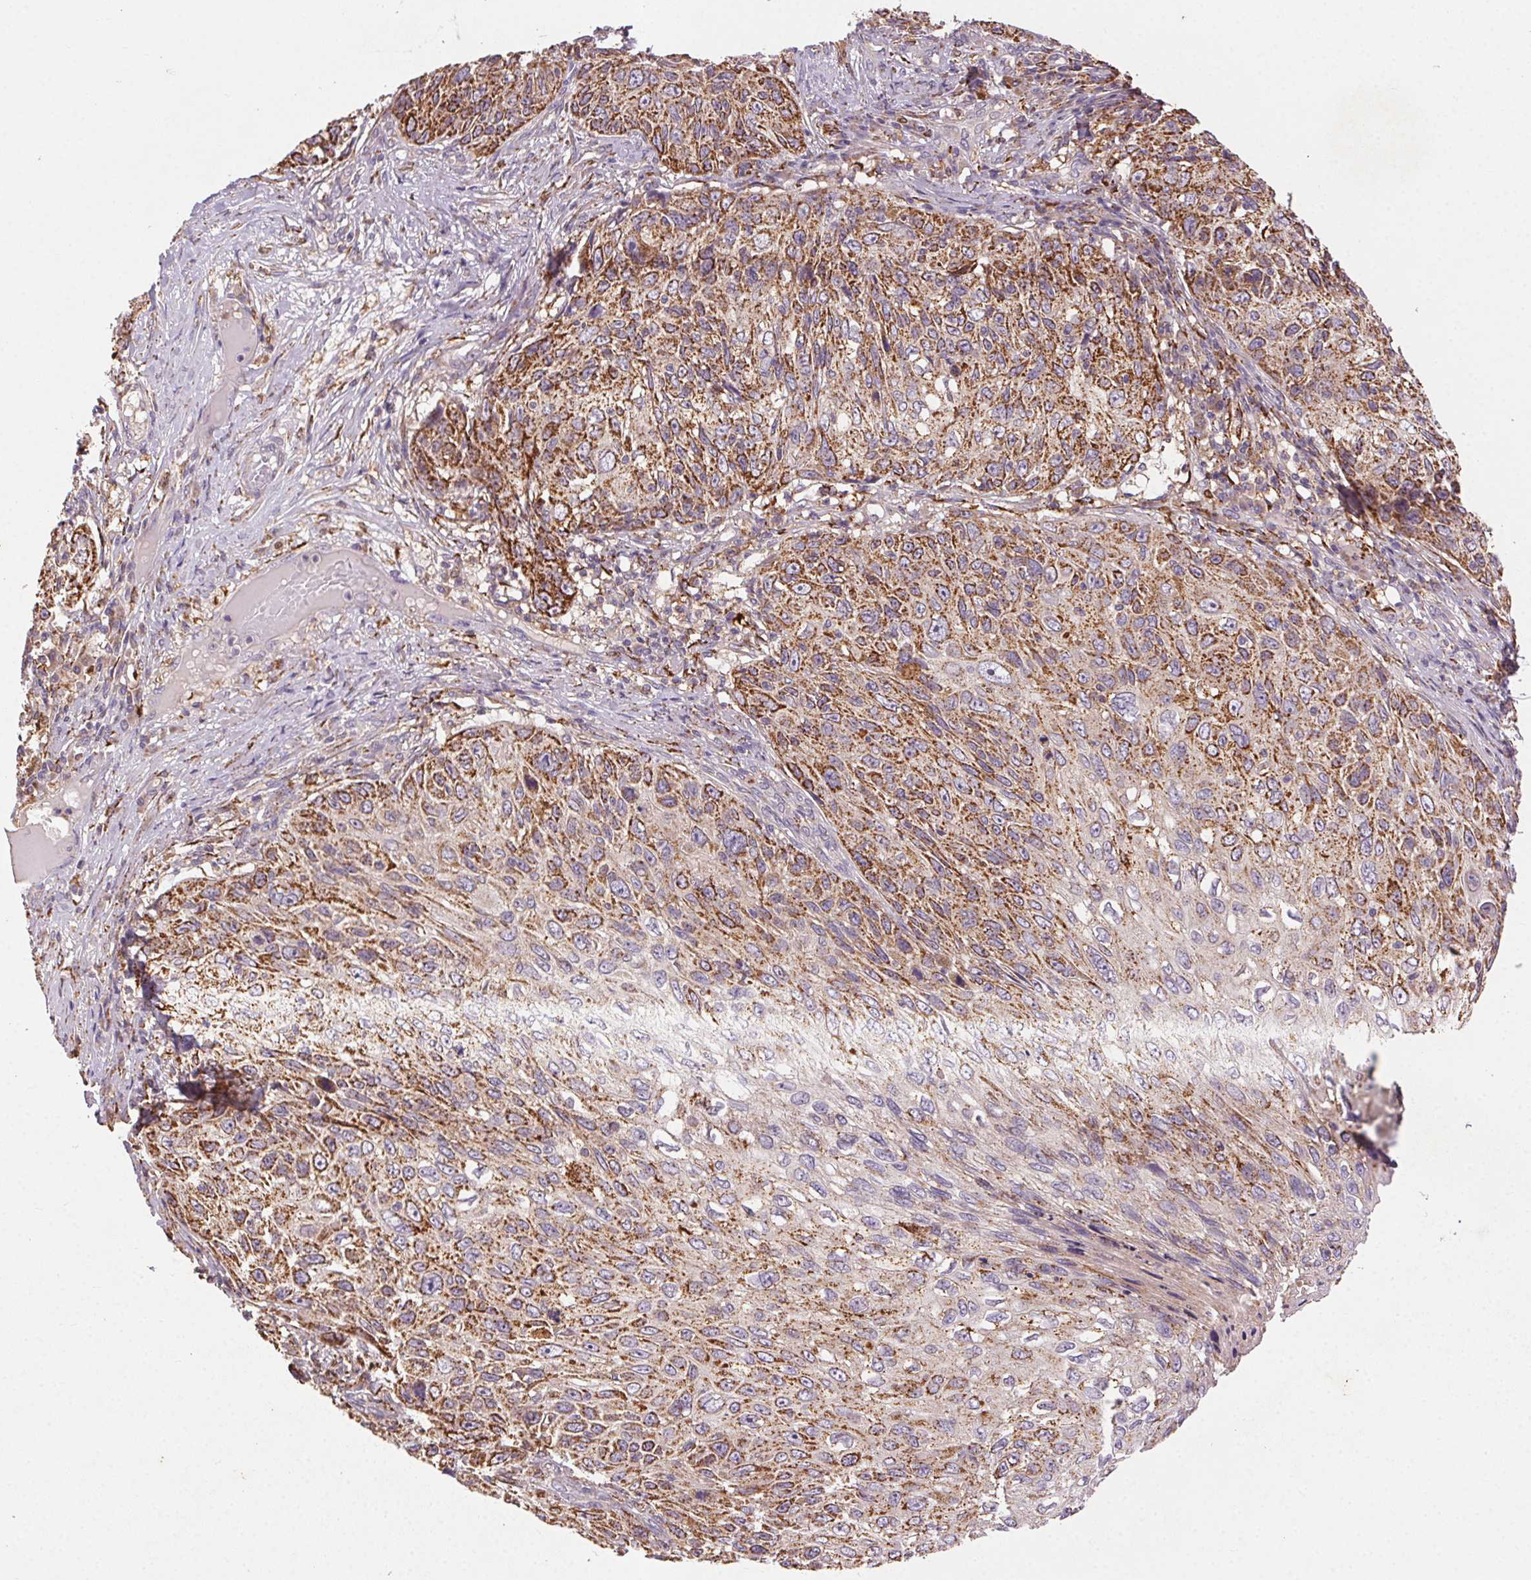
{"staining": {"intensity": "moderate", "quantity": ">75%", "location": "cytoplasmic/membranous"}, "tissue": "skin cancer", "cell_type": "Tumor cells", "image_type": "cancer", "snomed": [{"axis": "morphology", "description": "Squamous cell carcinoma, NOS"}, {"axis": "topography", "description": "Skin"}], "caption": "Tumor cells exhibit moderate cytoplasmic/membranous positivity in approximately >75% of cells in skin squamous cell carcinoma.", "gene": "FNBP1L", "patient": {"sex": "male", "age": 92}}